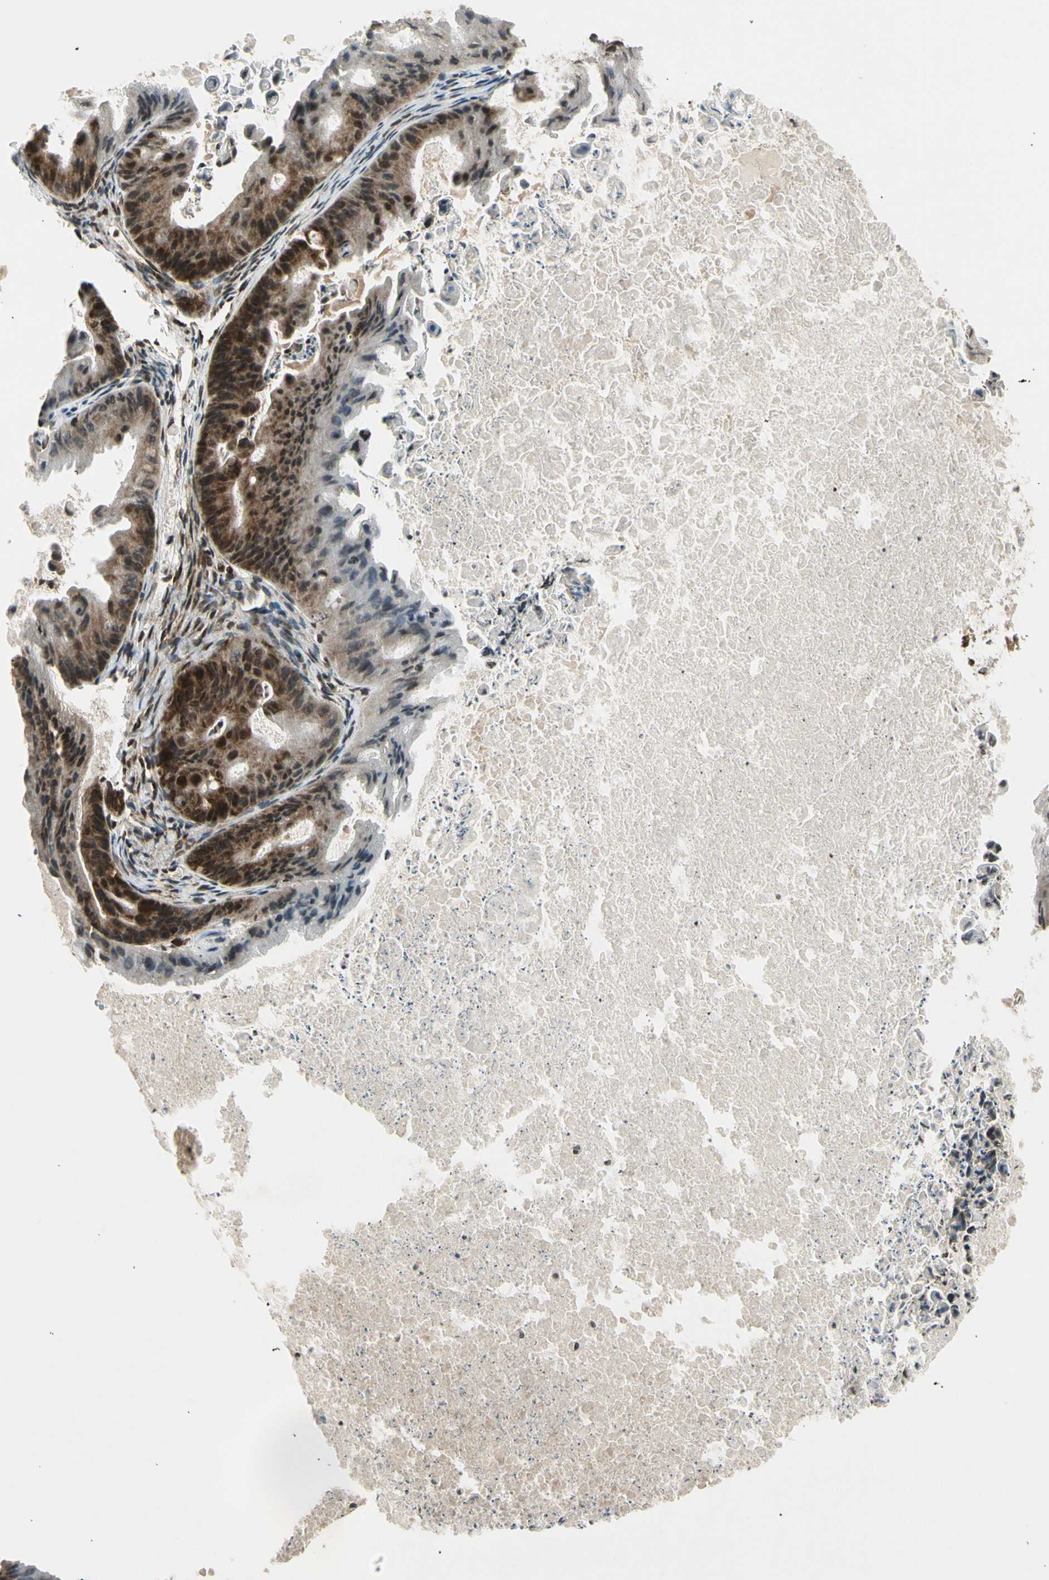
{"staining": {"intensity": "moderate", "quantity": "25%-75%", "location": "cytoplasmic/membranous,nuclear"}, "tissue": "ovarian cancer", "cell_type": "Tumor cells", "image_type": "cancer", "snomed": [{"axis": "morphology", "description": "Cystadenocarcinoma, mucinous, NOS"}, {"axis": "topography", "description": "Ovary"}], "caption": "Immunohistochemical staining of ovarian cancer (mucinous cystadenocarcinoma) shows moderate cytoplasmic/membranous and nuclear protein positivity in approximately 25%-75% of tumor cells. Immunohistochemistry (ihc) stains the protein of interest in brown and the nuclei are stained blue.", "gene": "SMN2", "patient": {"sex": "female", "age": 37}}